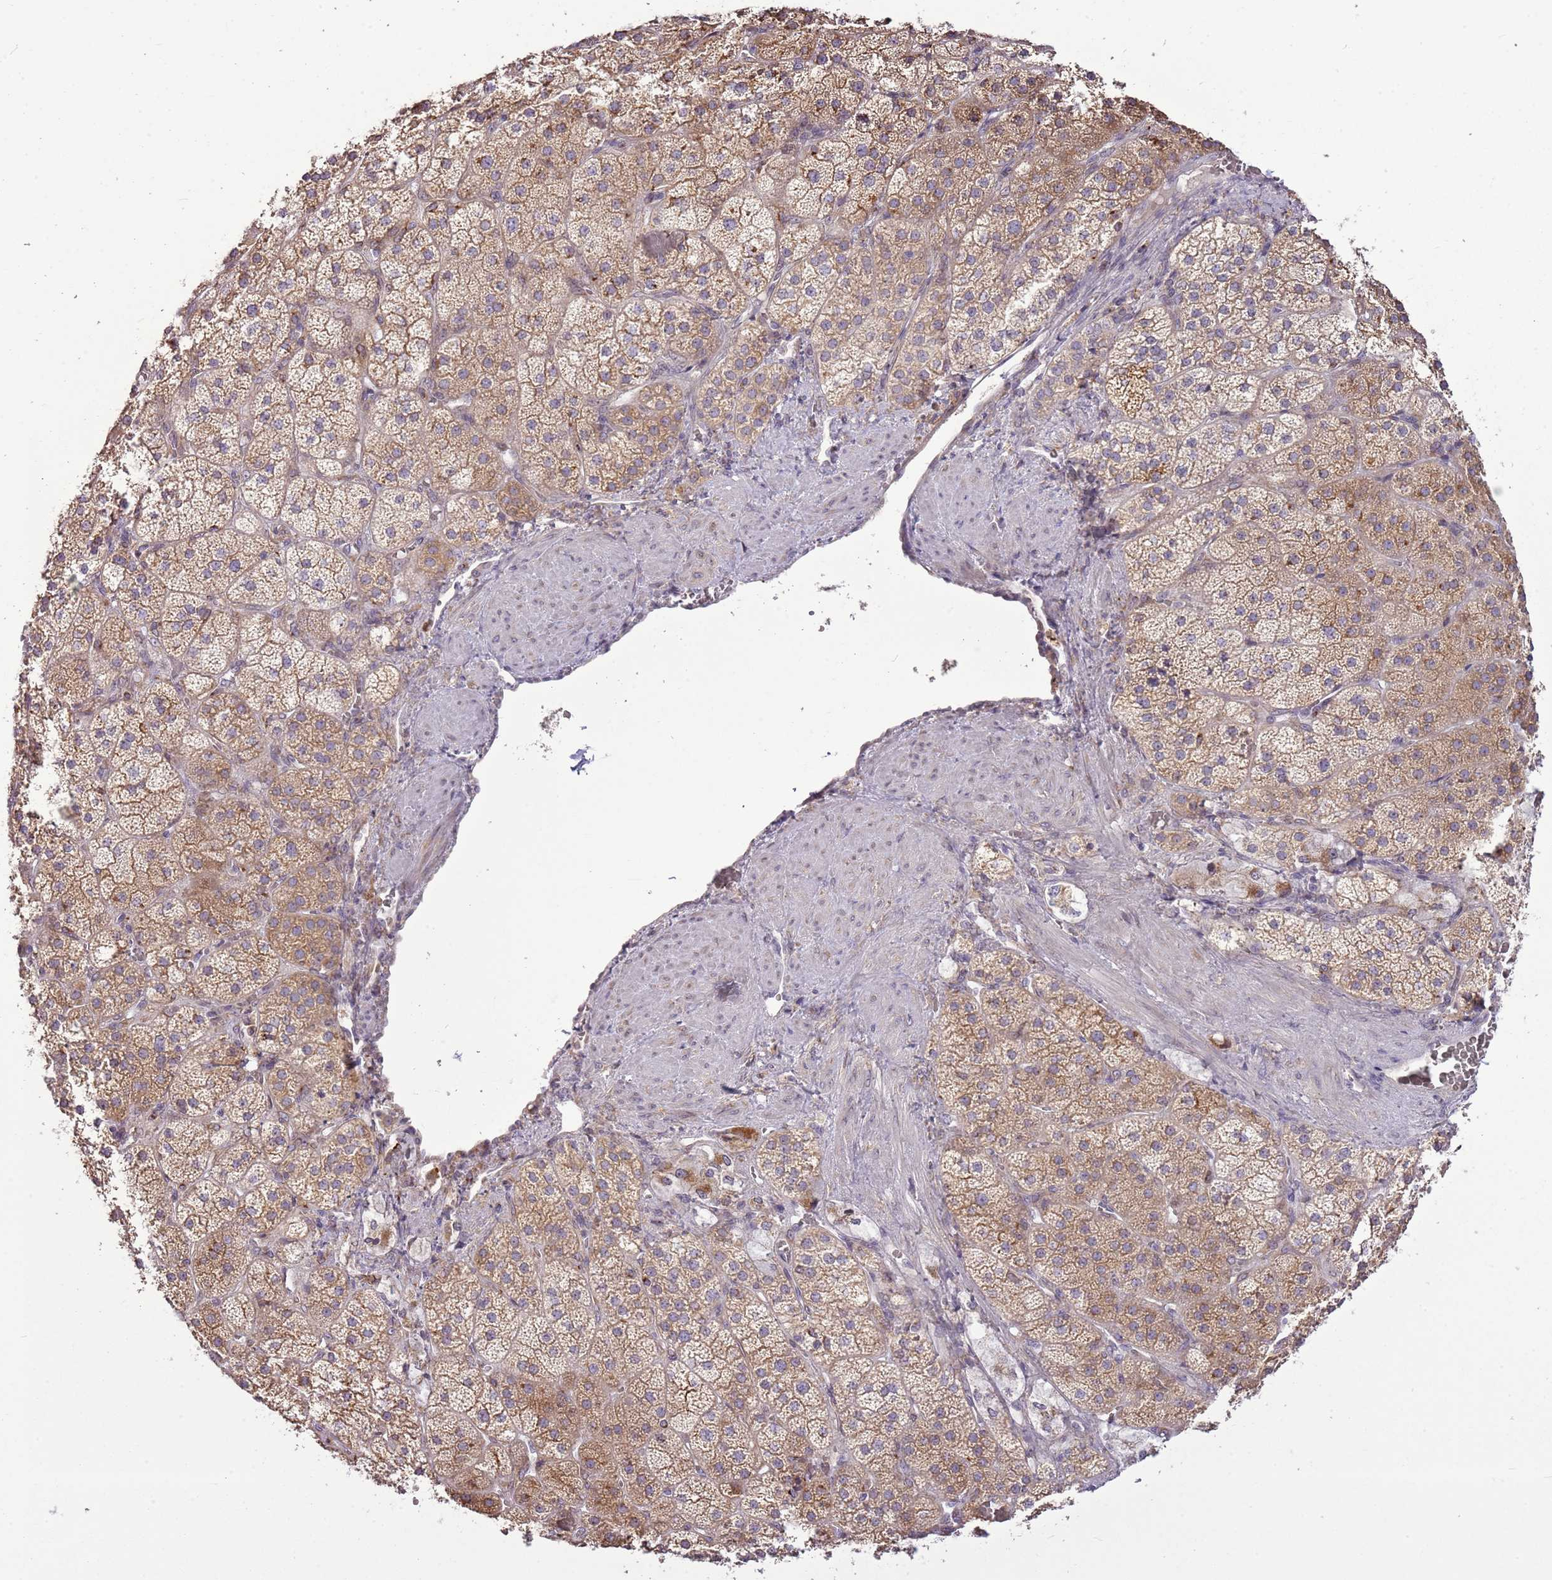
{"staining": {"intensity": "strong", "quantity": ">75%", "location": "cytoplasmic/membranous"}, "tissue": "adrenal gland", "cell_type": "Glandular cells", "image_type": "normal", "snomed": [{"axis": "morphology", "description": "Normal tissue, NOS"}, {"axis": "topography", "description": "Adrenal gland"}], "caption": "Immunohistochemical staining of normal adrenal gland demonstrates strong cytoplasmic/membranous protein staining in about >75% of glandular cells. Using DAB (brown) and hematoxylin (blue) stains, captured at high magnification using brightfield microscopy.", "gene": "TMED10", "patient": {"sex": "male", "age": 57}}